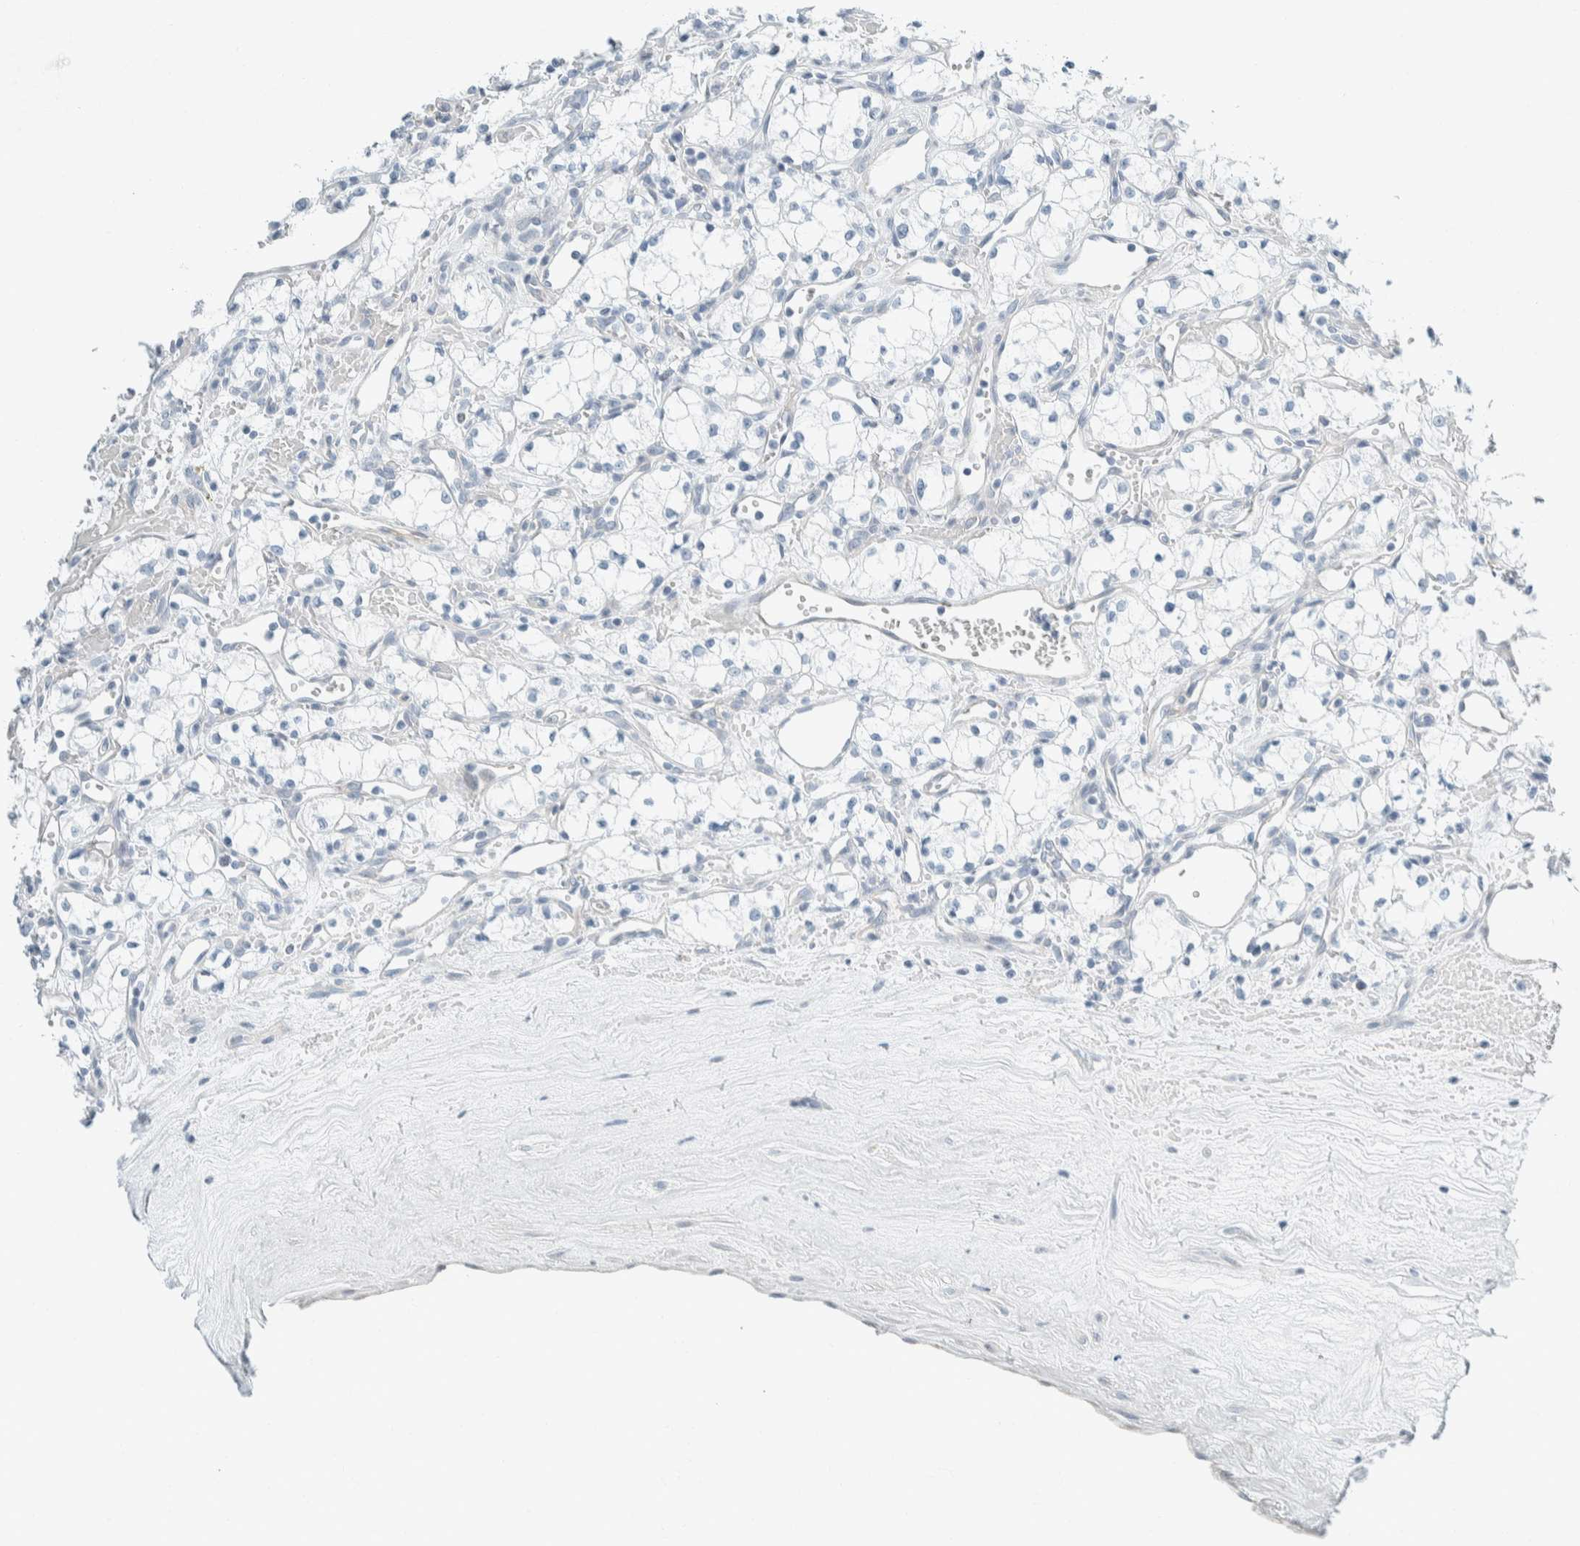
{"staining": {"intensity": "negative", "quantity": "none", "location": "none"}, "tissue": "renal cancer", "cell_type": "Tumor cells", "image_type": "cancer", "snomed": [{"axis": "morphology", "description": "Adenocarcinoma, NOS"}, {"axis": "topography", "description": "Kidney"}], "caption": "Immunohistochemistry micrograph of human renal cancer (adenocarcinoma) stained for a protein (brown), which exhibits no staining in tumor cells.", "gene": "ARHGAP27", "patient": {"sex": "male", "age": 59}}